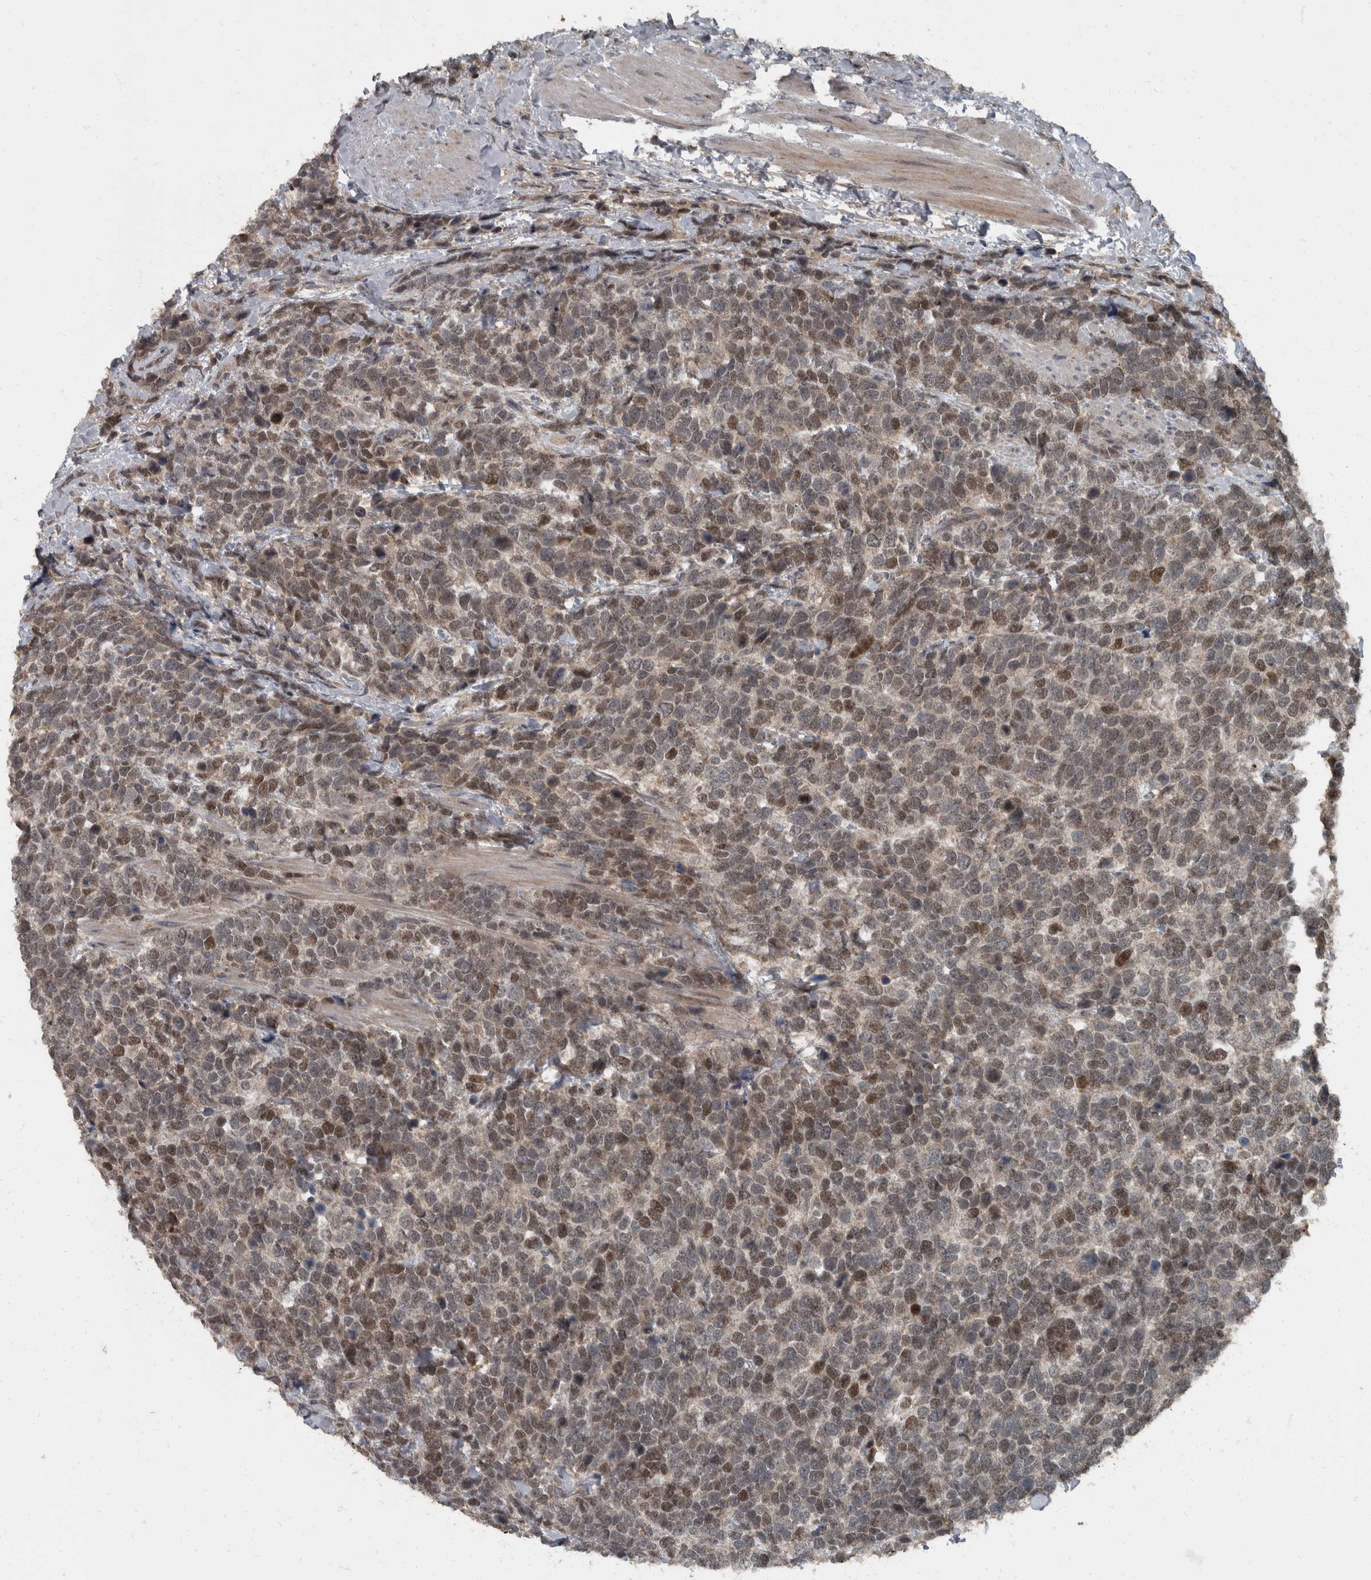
{"staining": {"intensity": "moderate", "quantity": "25%-75%", "location": "nuclear"}, "tissue": "urothelial cancer", "cell_type": "Tumor cells", "image_type": "cancer", "snomed": [{"axis": "morphology", "description": "Urothelial carcinoma, High grade"}, {"axis": "topography", "description": "Urinary bladder"}], "caption": "Urothelial cancer tissue displays moderate nuclear positivity in approximately 25%-75% of tumor cells, visualized by immunohistochemistry. (DAB (3,3'-diaminobenzidine) IHC, brown staining for protein, blue staining for nuclei).", "gene": "RABGGTB", "patient": {"sex": "female", "age": 82}}